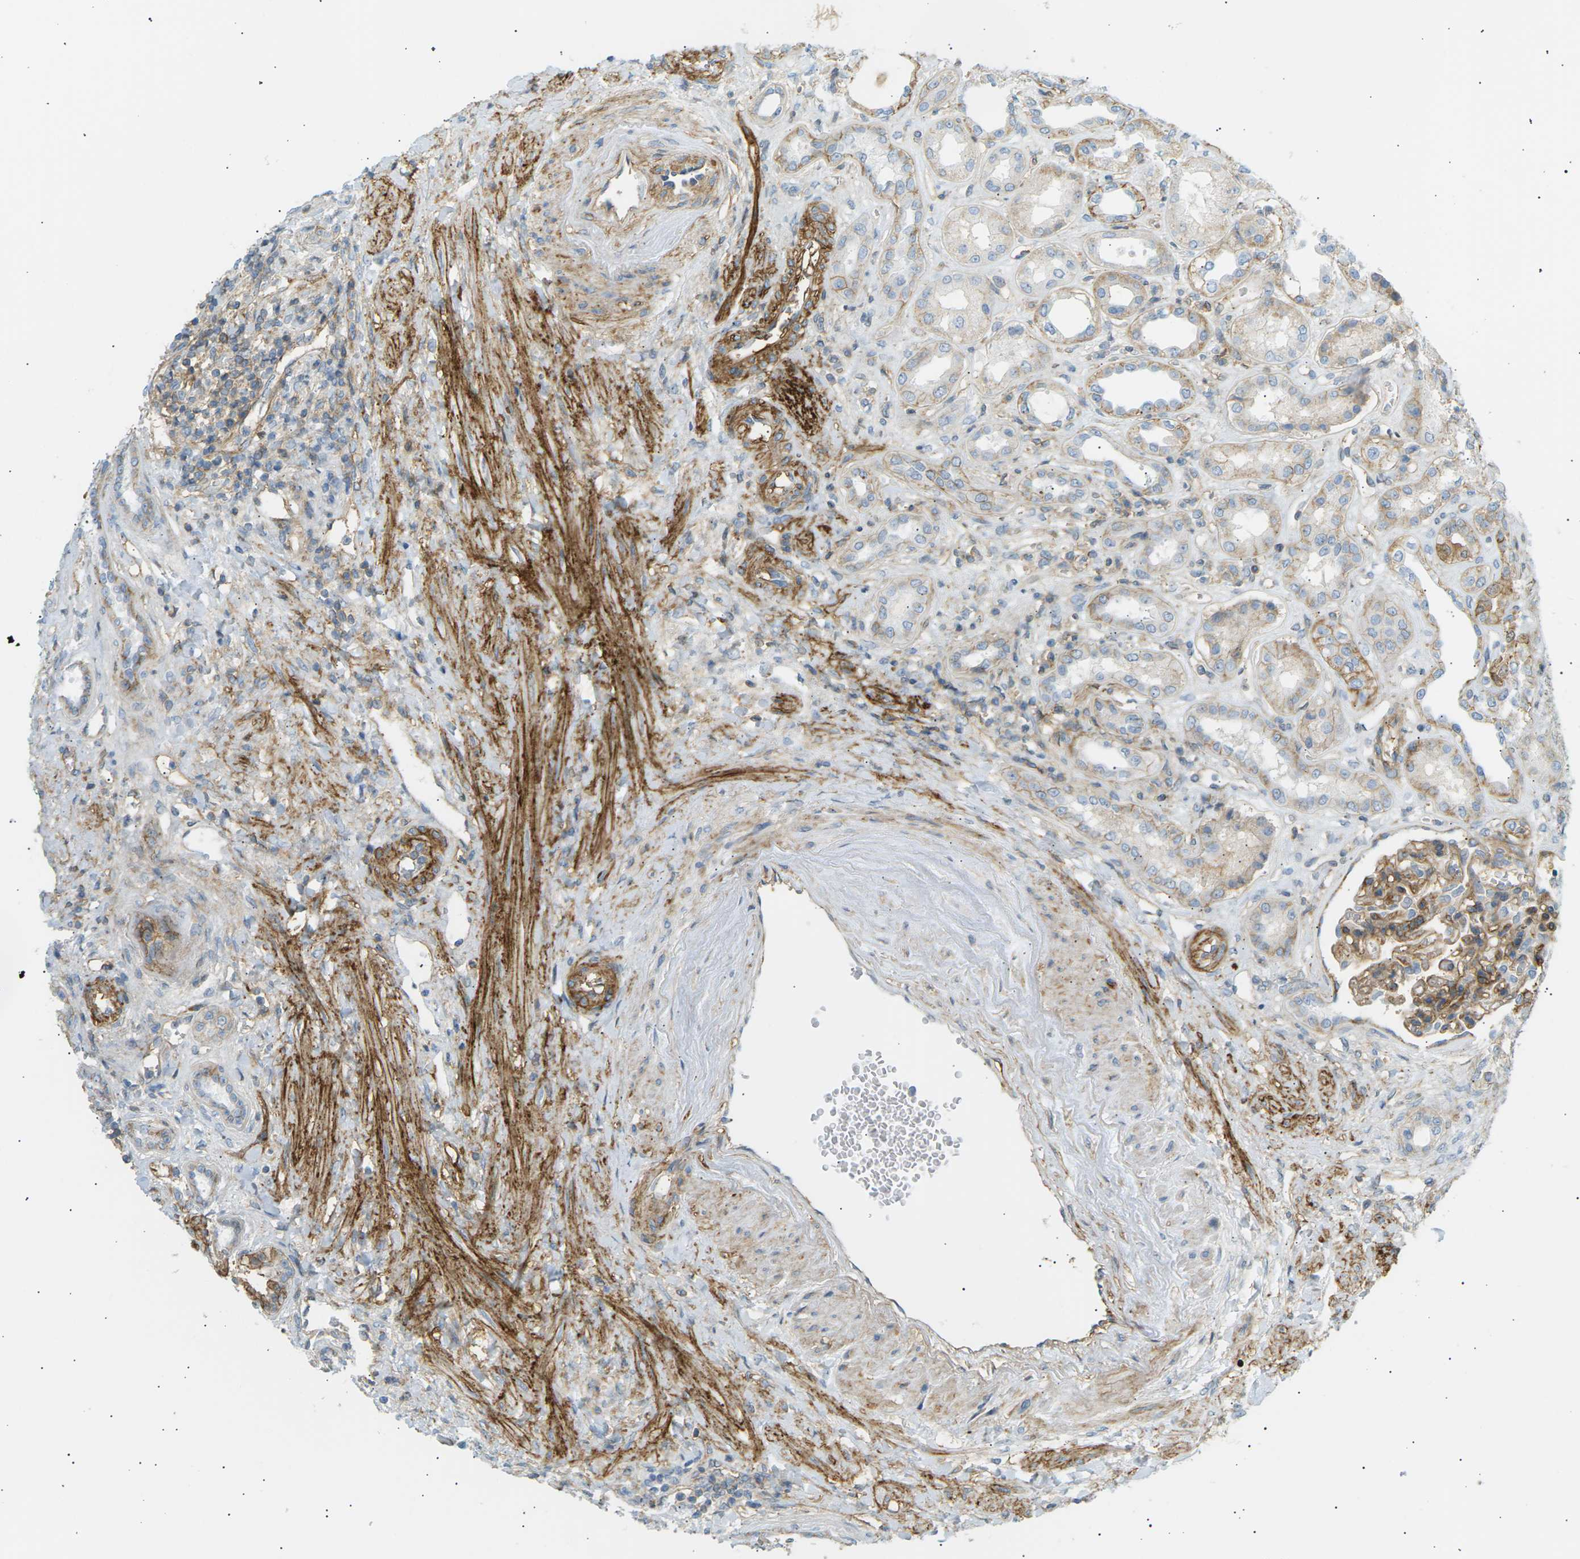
{"staining": {"intensity": "moderate", "quantity": ">75%", "location": "cytoplasmic/membranous"}, "tissue": "kidney", "cell_type": "Cells in glomeruli", "image_type": "normal", "snomed": [{"axis": "morphology", "description": "Normal tissue, NOS"}, {"axis": "topography", "description": "Kidney"}], "caption": "Kidney stained for a protein shows moderate cytoplasmic/membranous positivity in cells in glomeruli. (DAB IHC with brightfield microscopy, high magnification).", "gene": "ATP2B4", "patient": {"sex": "male", "age": 59}}